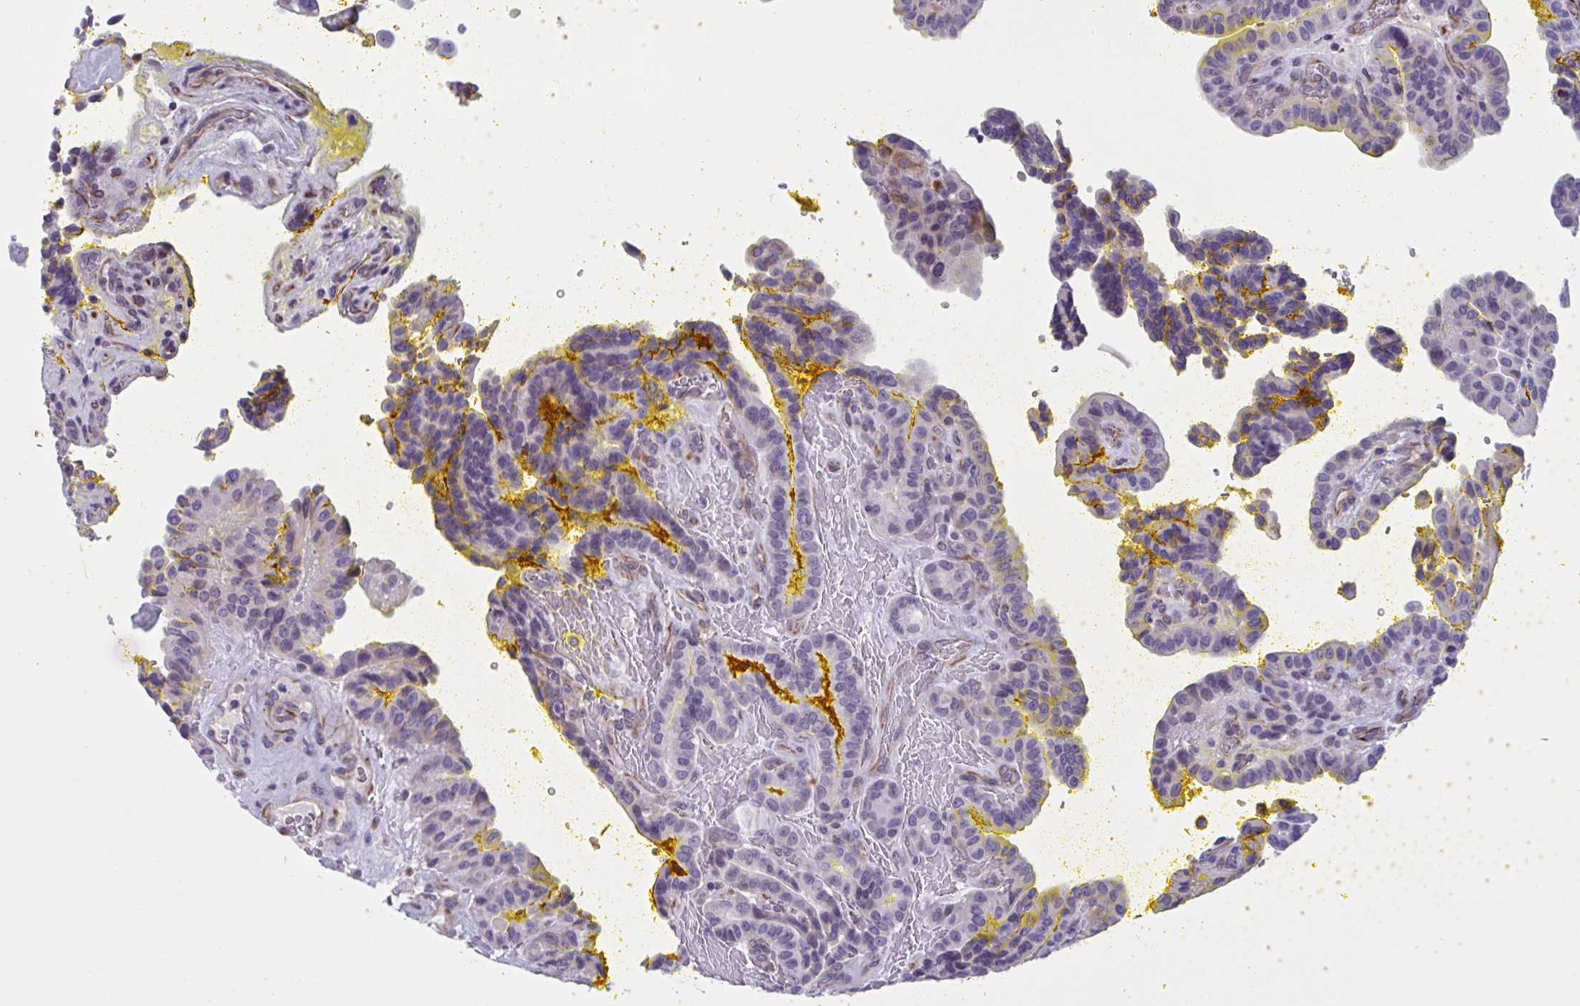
{"staining": {"intensity": "negative", "quantity": "none", "location": "none"}, "tissue": "thyroid cancer", "cell_type": "Tumor cells", "image_type": "cancer", "snomed": [{"axis": "morphology", "description": "Papillary adenocarcinoma, NOS"}, {"axis": "topography", "description": "Thyroid gland"}], "caption": "This is an immunohistochemistry (IHC) image of human papillary adenocarcinoma (thyroid). There is no positivity in tumor cells.", "gene": "OR1L3", "patient": {"sex": "male", "age": 87}}